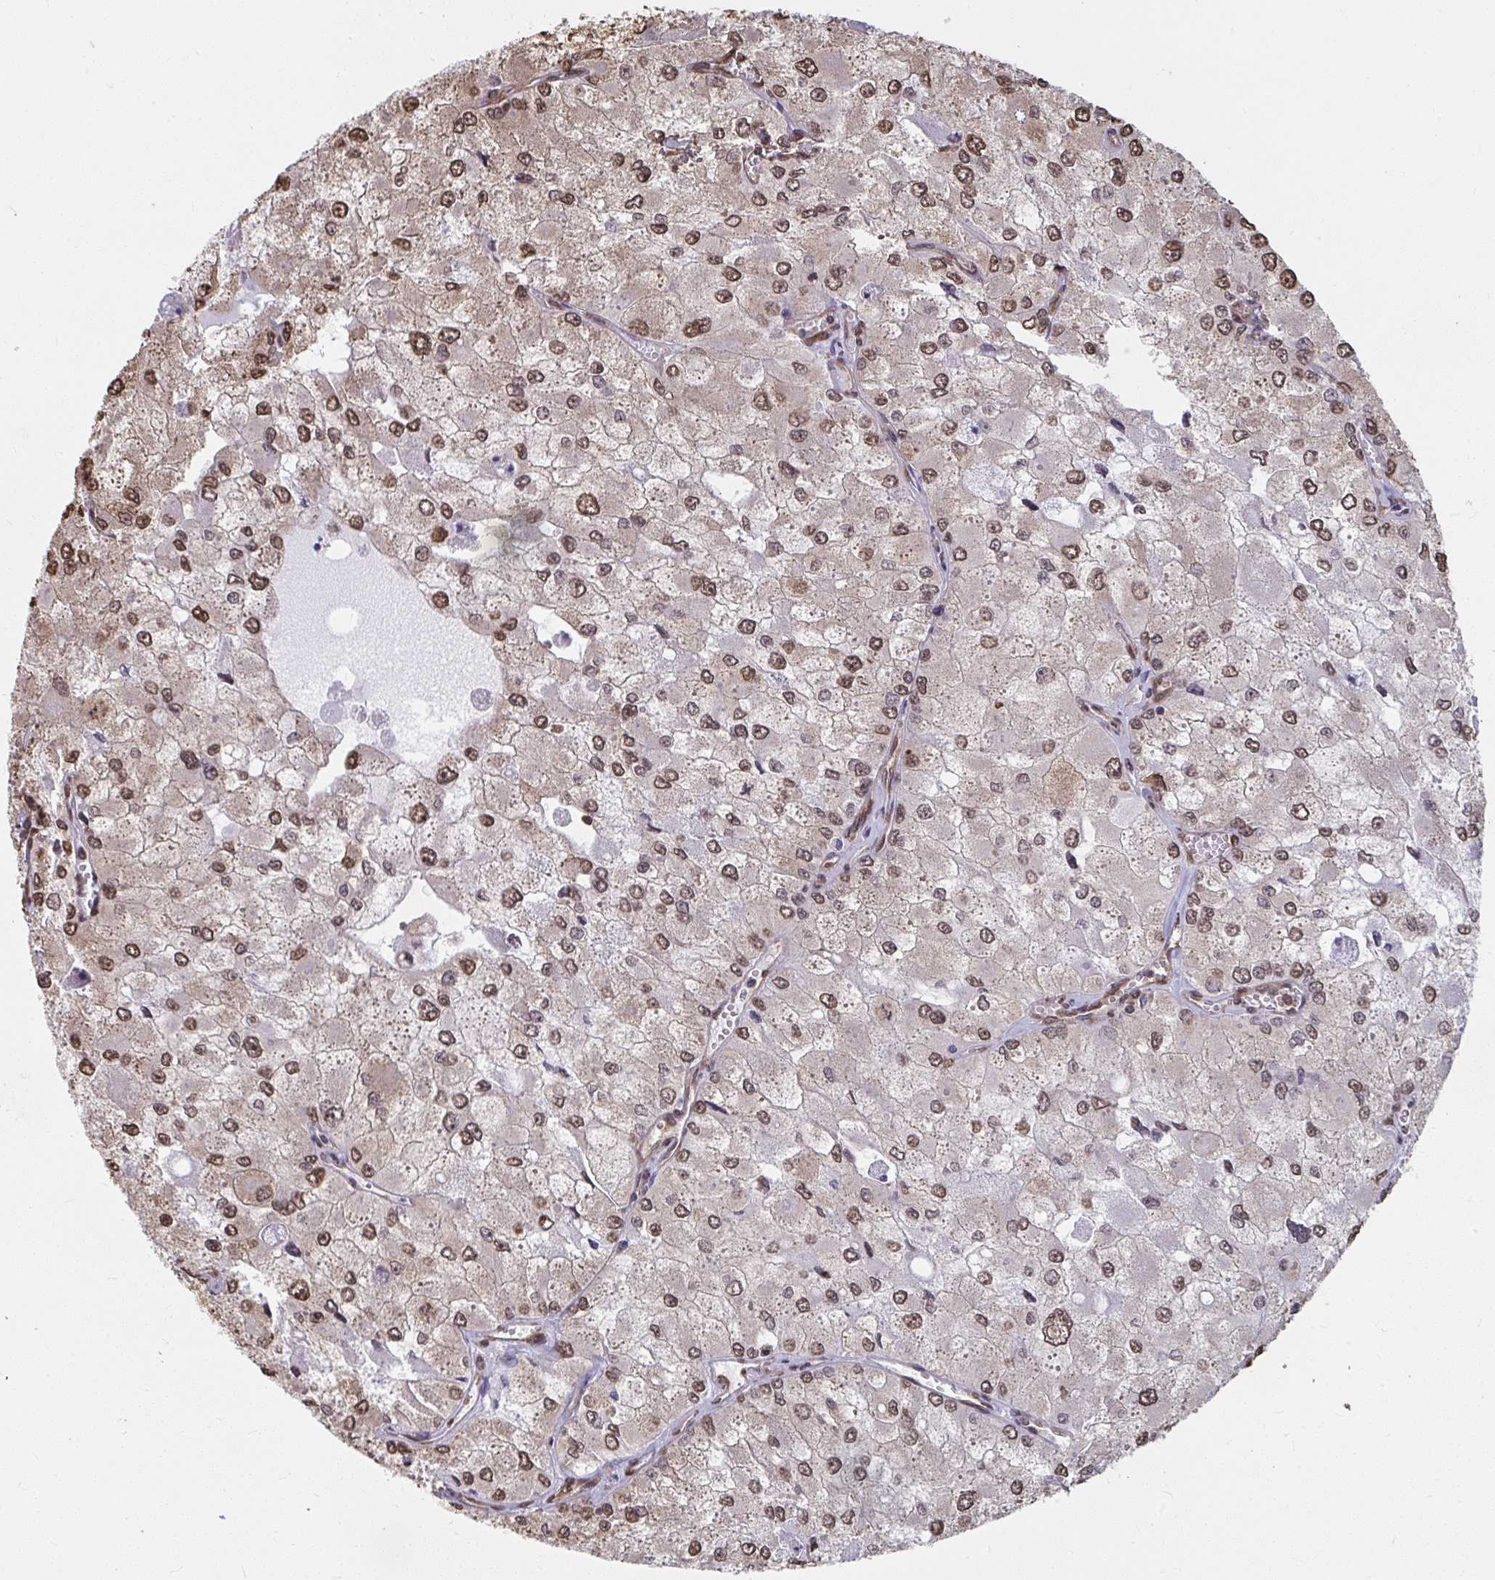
{"staining": {"intensity": "moderate", "quantity": ">75%", "location": "nuclear"}, "tissue": "renal cancer", "cell_type": "Tumor cells", "image_type": "cancer", "snomed": [{"axis": "morphology", "description": "Adenocarcinoma, NOS"}, {"axis": "topography", "description": "Kidney"}], "caption": "Renal cancer tissue displays moderate nuclear expression in about >75% of tumor cells, visualized by immunohistochemistry.", "gene": "SYNCRIP", "patient": {"sex": "female", "age": 70}}